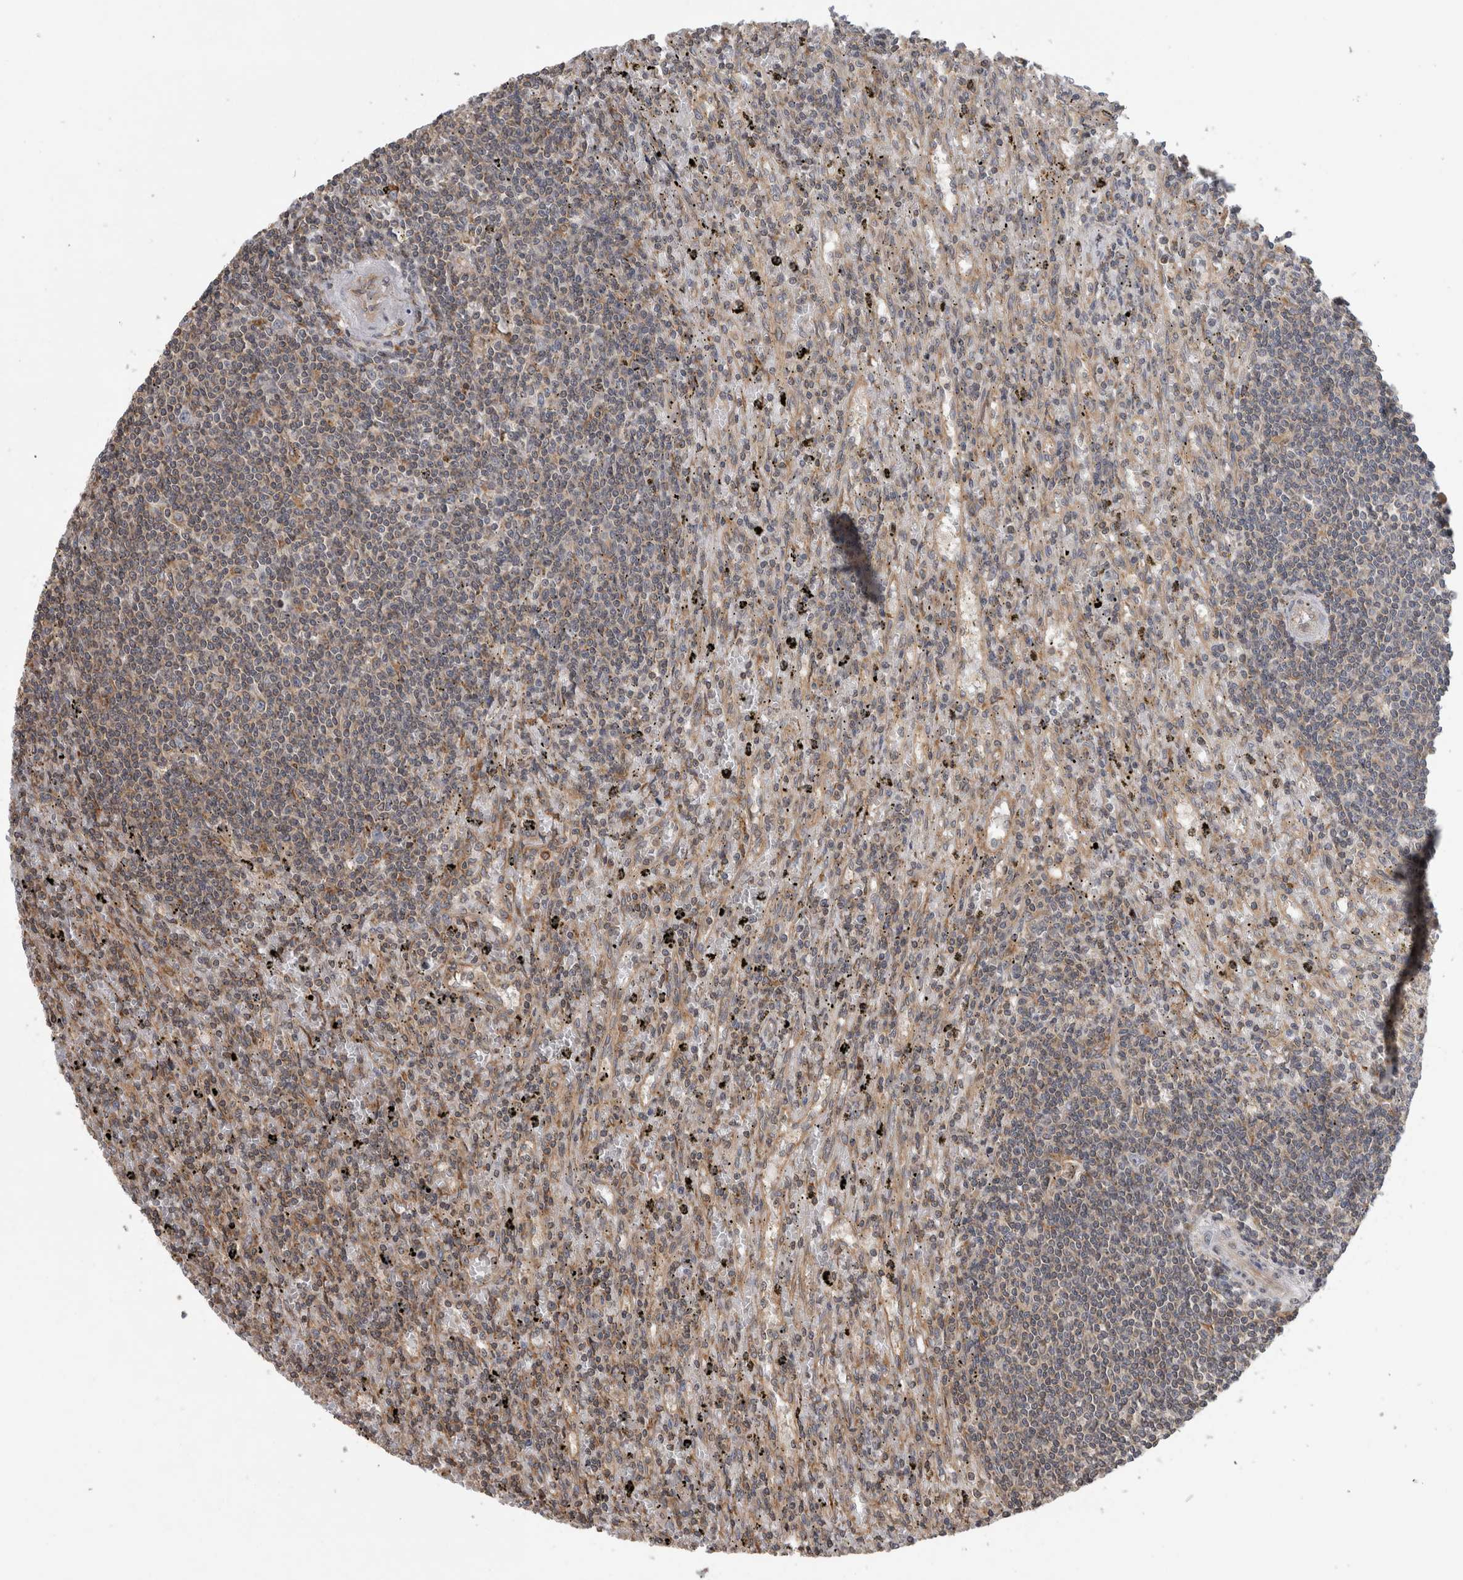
{"staining": {"intensity": "negative", "quantity": "none", "location": "none"}, "tissue": "lymphoma", "cell_type": "Tumor cells", "image_type": "cancer", "snomed": [{"axis": "morphology", "description": "Malignant lymphoma, non-Hodgkin's type, Low grade"}, {"axis": "topography", "description": "Spleen"}], "caption": "The image shows no staining of tumor cells in low-grade malignant lymphoma, non-Hodgkin's type.", "gene": "PARP6", "patient": {"sex": "male", "age": 76}}